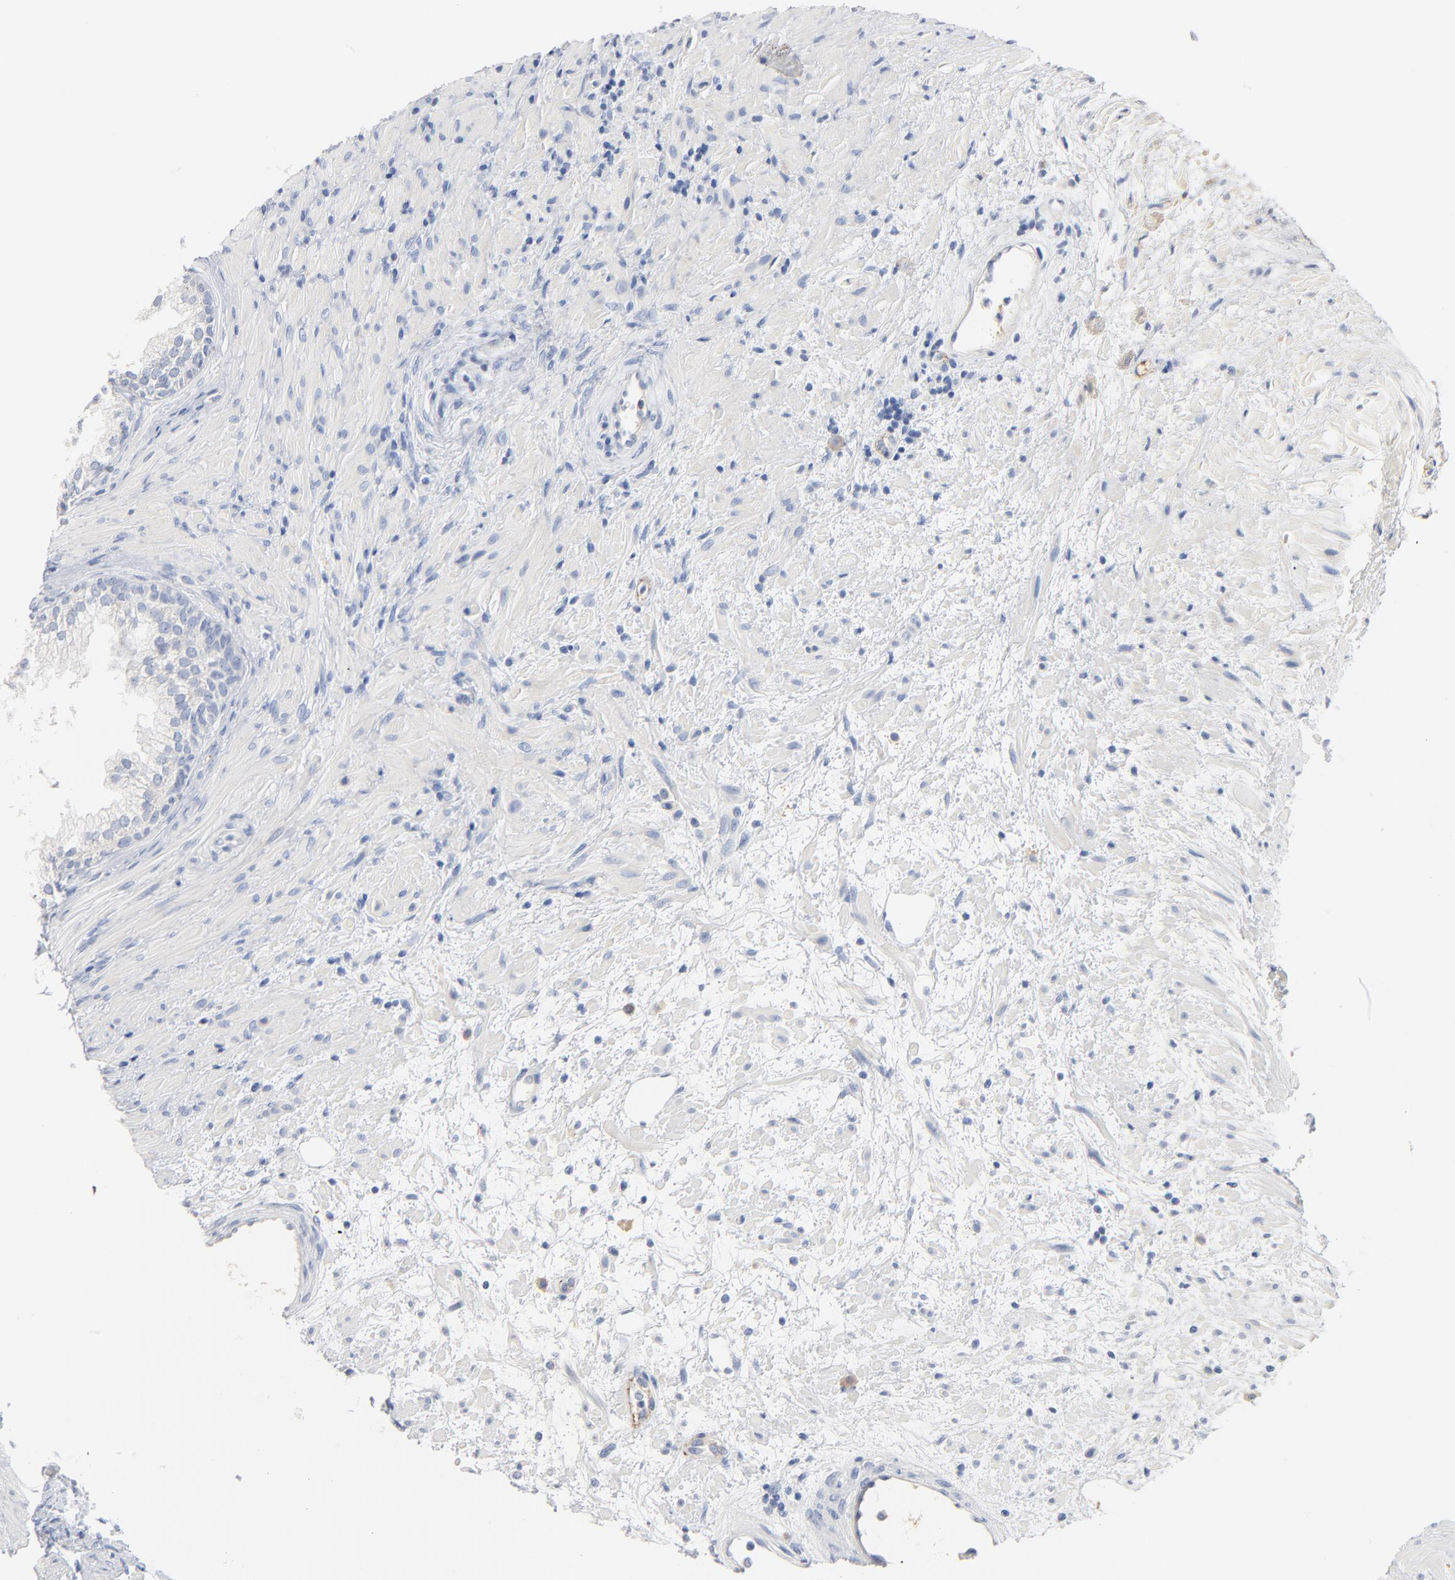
{"staining": {"intensity": "negative", "quantity": "none", "location": "none"}, "tissue": "prostate", "cell_type": "Glandular cells", "image_type": "normal", "snomed": [{"axis": "morphology", "description": "Normal tissue, NOS"}, {"axis": "topography", "description": "Prostate"}], "caption": "There is no significant staining in glandular cells of prostate. Nuclei are stained in blue.", "gene": "GZMB", "patient": {"sex": "male", "age": 76}}